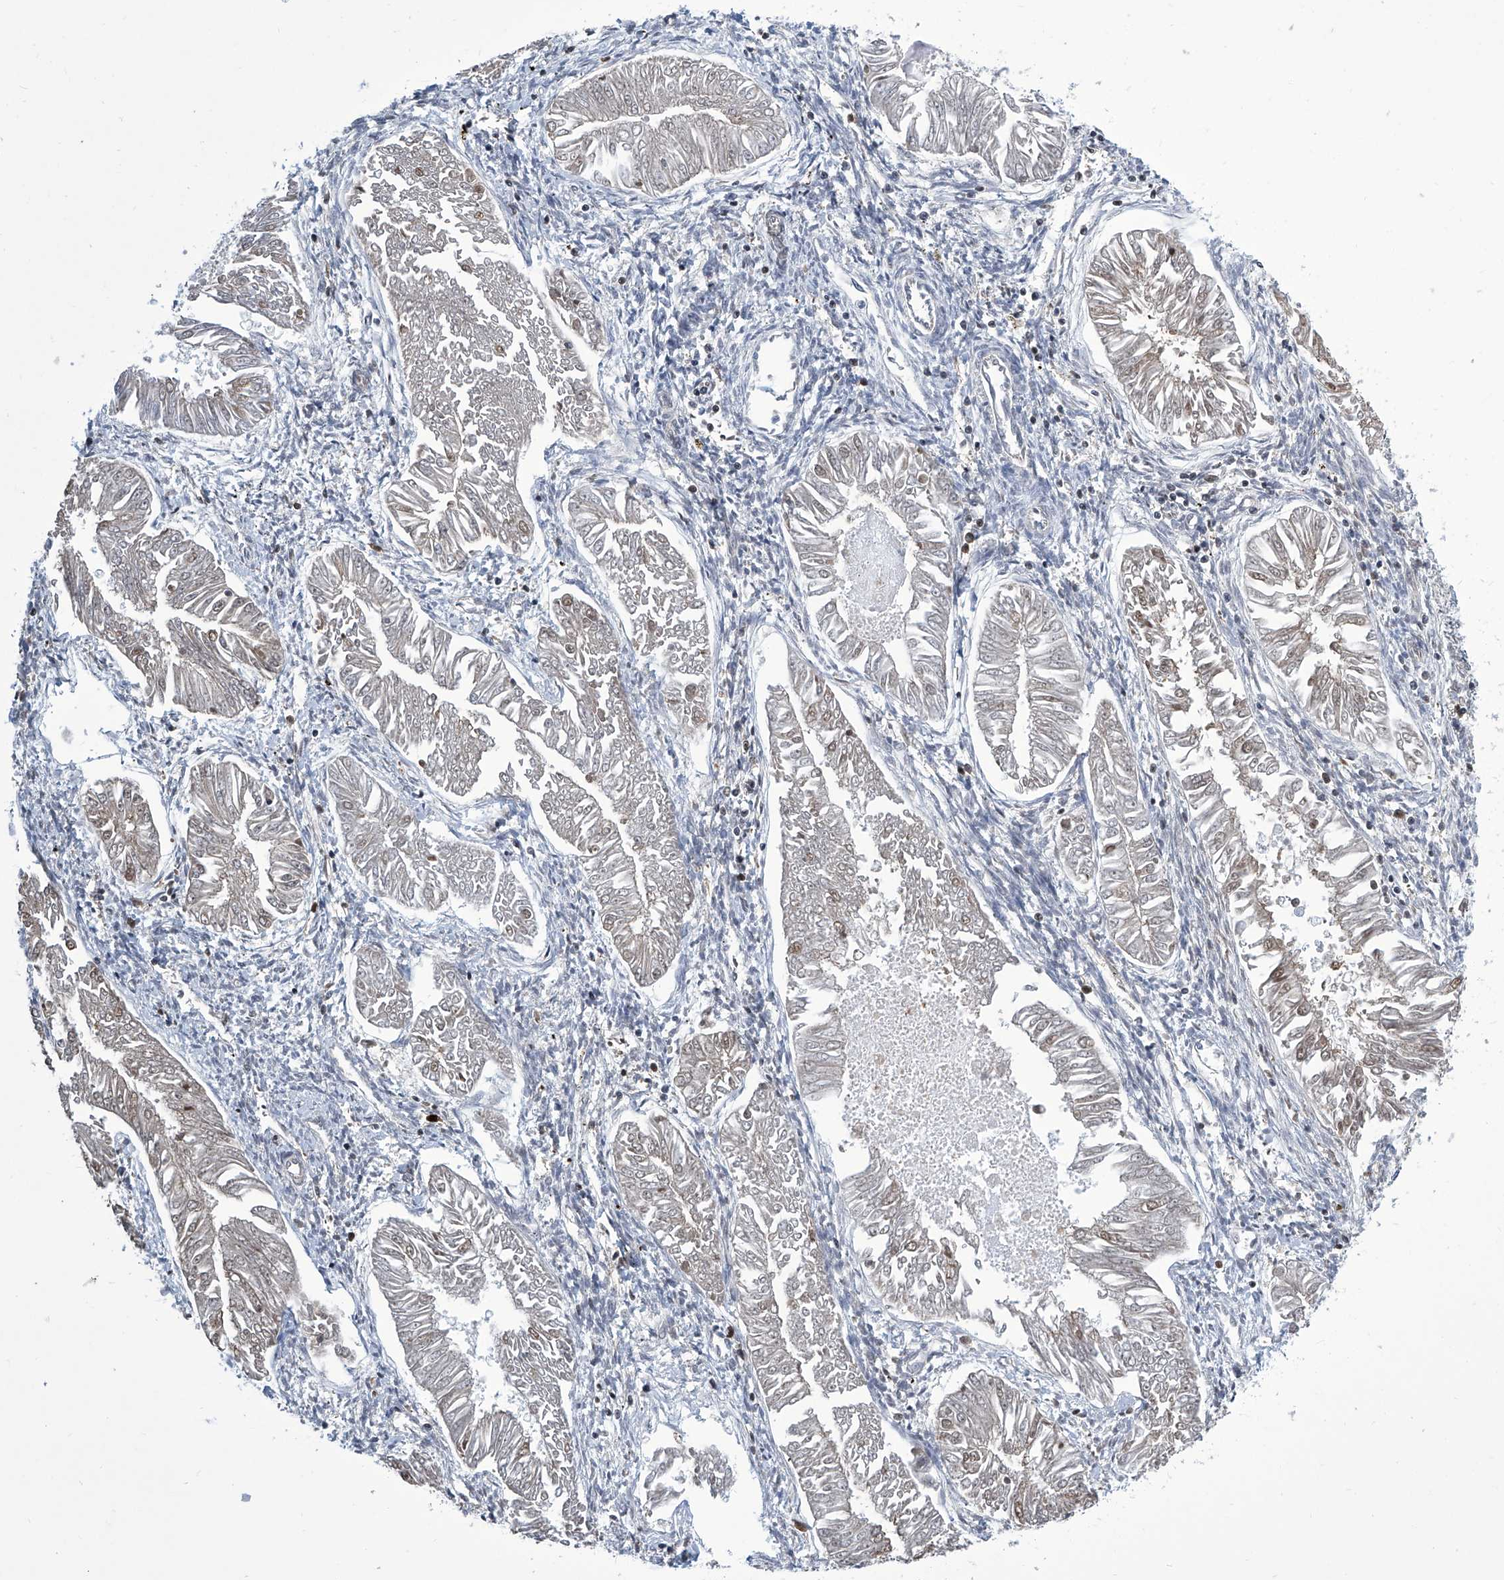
{"staining": {"intensity": "weak", "quantity": "<25%", "location": "nuclear"}, "tissue": "endometrial cancer", "cell_type": "Tumor cells", "image_type": "cancer", "snomed": [{"axis": "morphology", "description": "Adenocarcinoma, NOS"}, {"axis": "topography", "description": "Endometrium"}], "caption": "There is no significant expression in tumor cells of adenocarcinoma (endometrial). (DAB immunohistochemistry (IHC) visualized using brightfield microscopy, high magnification).", "gene": "SREBF2", "patient": {"sex": "female", "age": 53}}